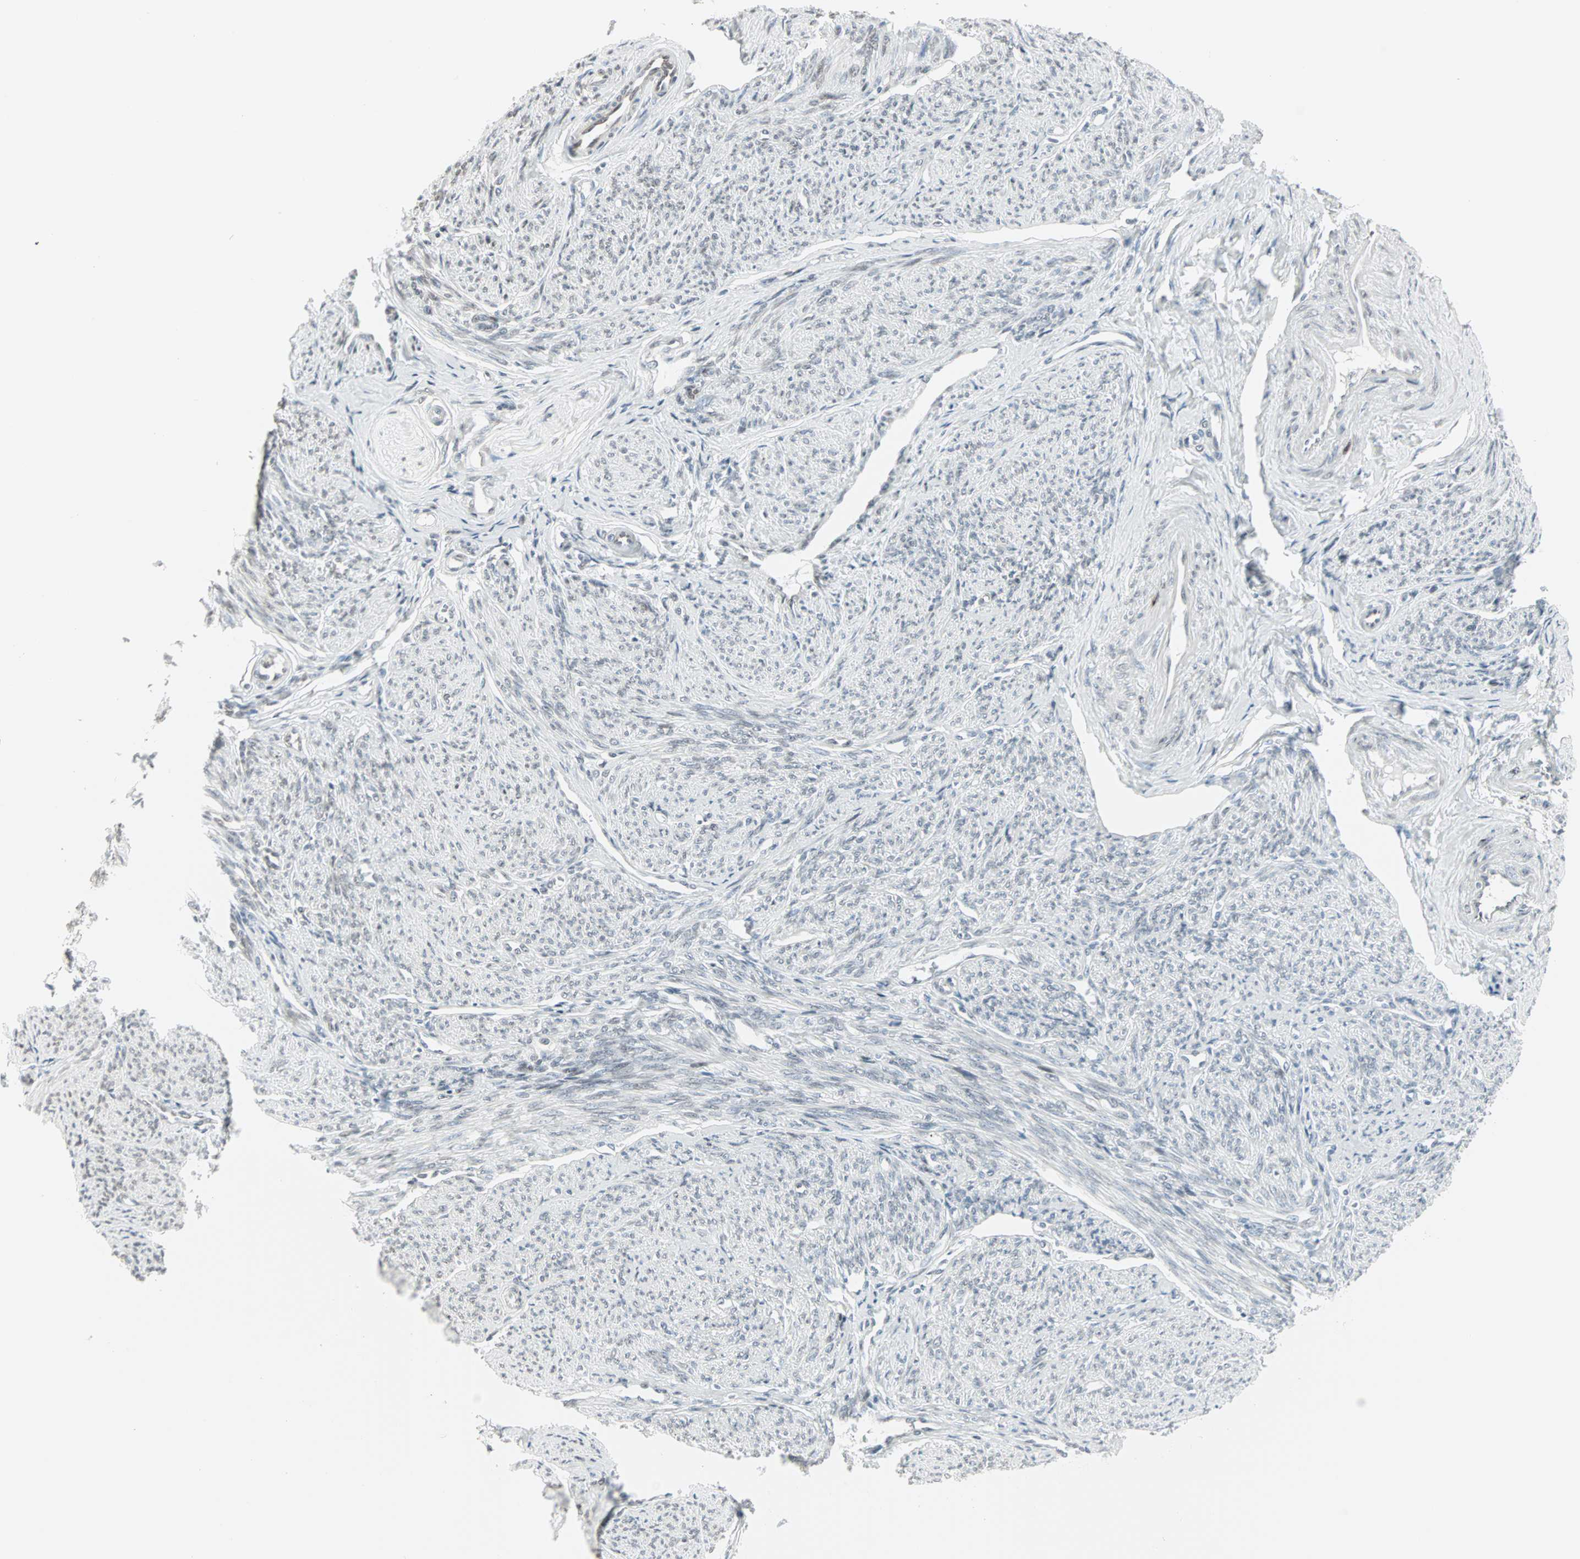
{"staining": {"intensity": "negative", "quantity": "none", "location": "none"}, "tissue": "smooth muscle", "cell_type": "Smooth muscle cells", "image_type": "normal", "snomed": [{"axis": "morphology", "description": "Normal tissue, NOS"}, {"axis": "topography", "description": "Smooth muscle"}], "caption": "DAB (3,3'-diaminobenzidine) immunohistochemical staining of benign human smooth muscle displays no significant expression in smooth muscle cells.", "gene": "CBLC", "patient": {"sex": "female", "age": 65}}